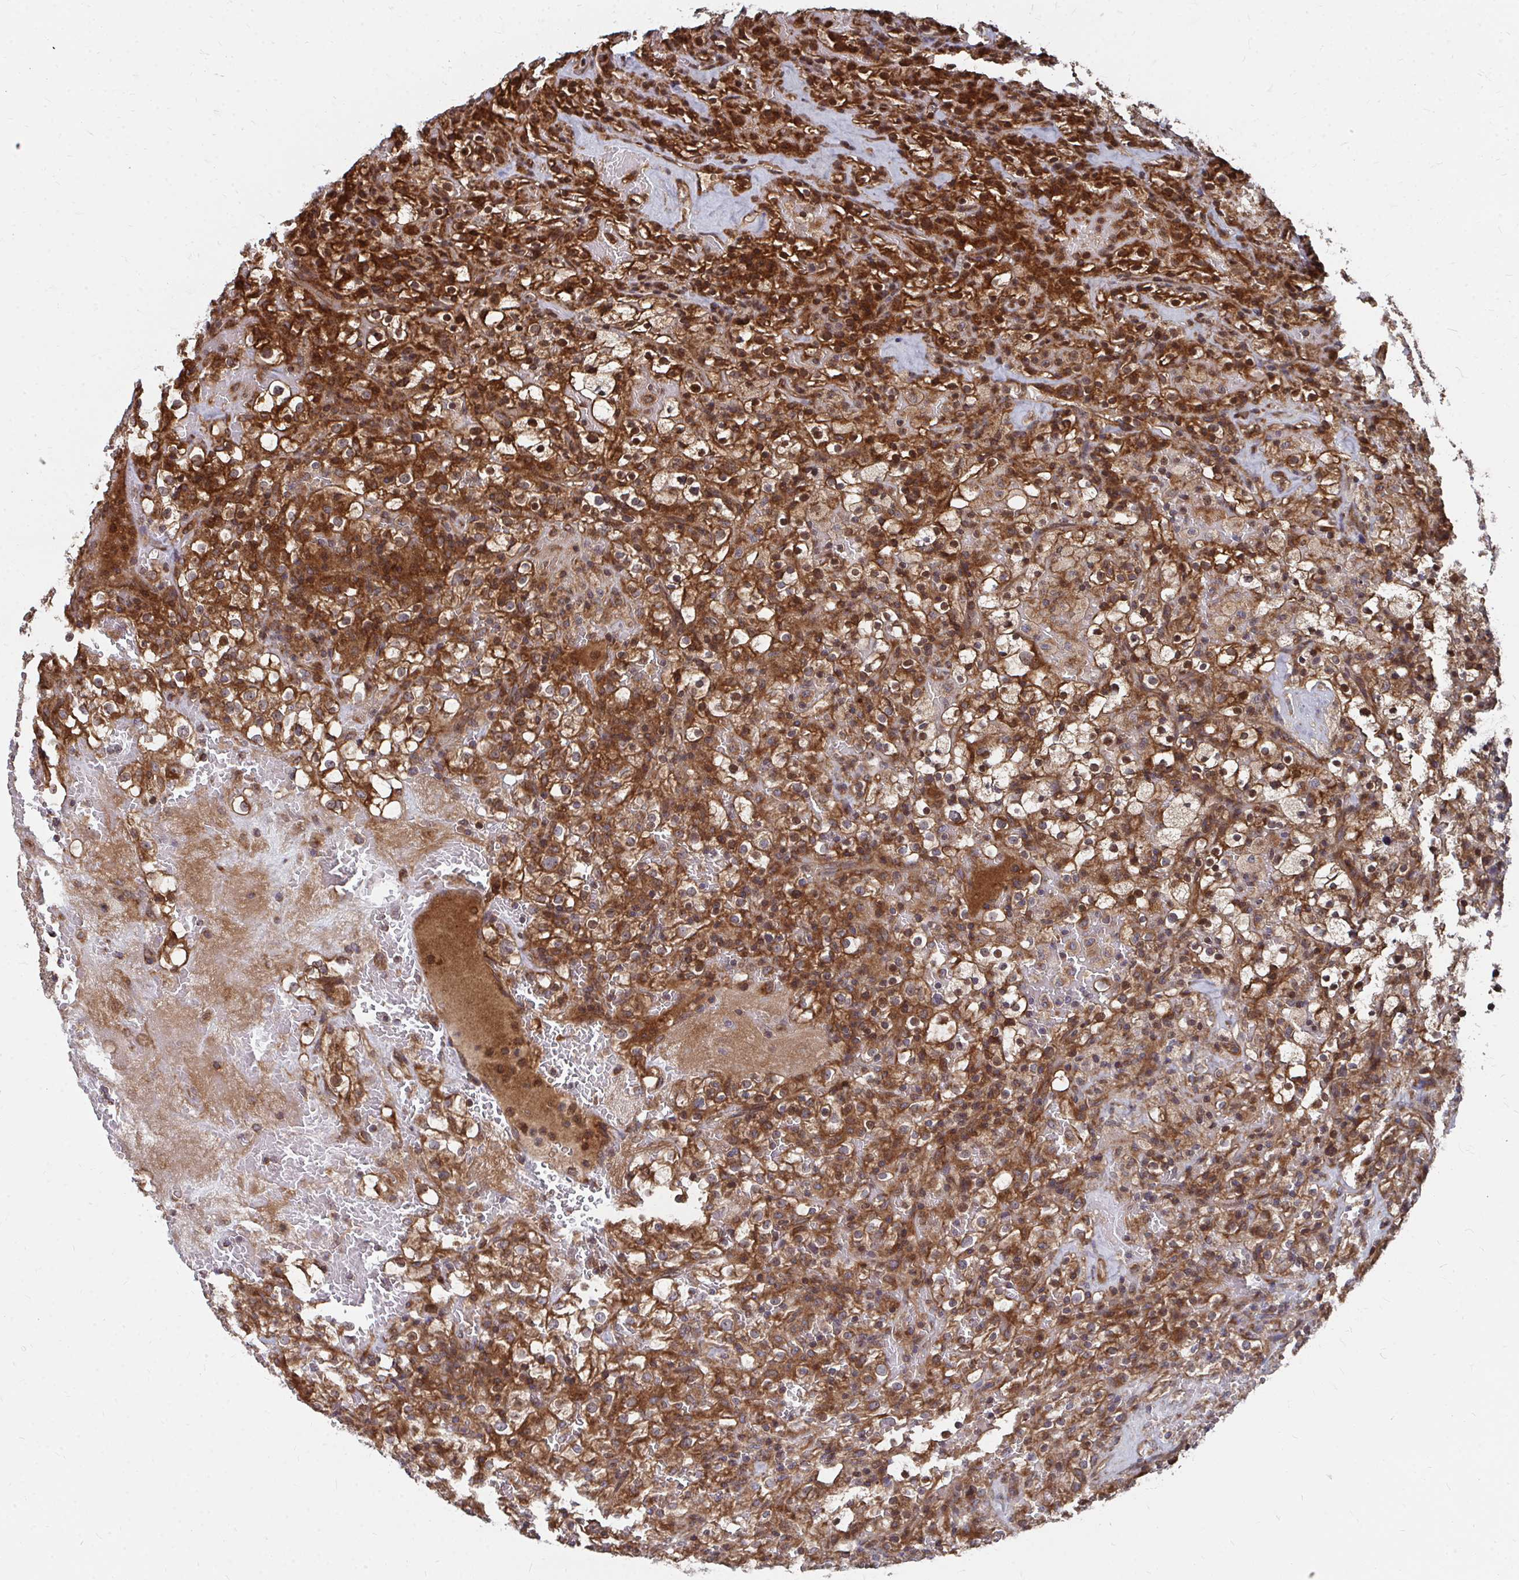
{"staining": {"intensity": "strong", "quantity": ">75%", "location": "cytoplasmic/membranous,nuclear"}, "tissue": "renal cancer", "cell_type": "Tumor cells", "image_type": "cancer", "snomed": [{"axis": "morphology", "description": "Adenocarcinoma, NOS"}, {"axis": "topography", "description": "Kidney"}], "caption": "Adenocarcinoma (renal) stained for a protein (brown) shows strong cytoplasmic/membranous and nuclear positive staining in approximately >75% of tumor cells.", "gene": "FAM89A", "patient": {"sex": "female", "age": 74}}